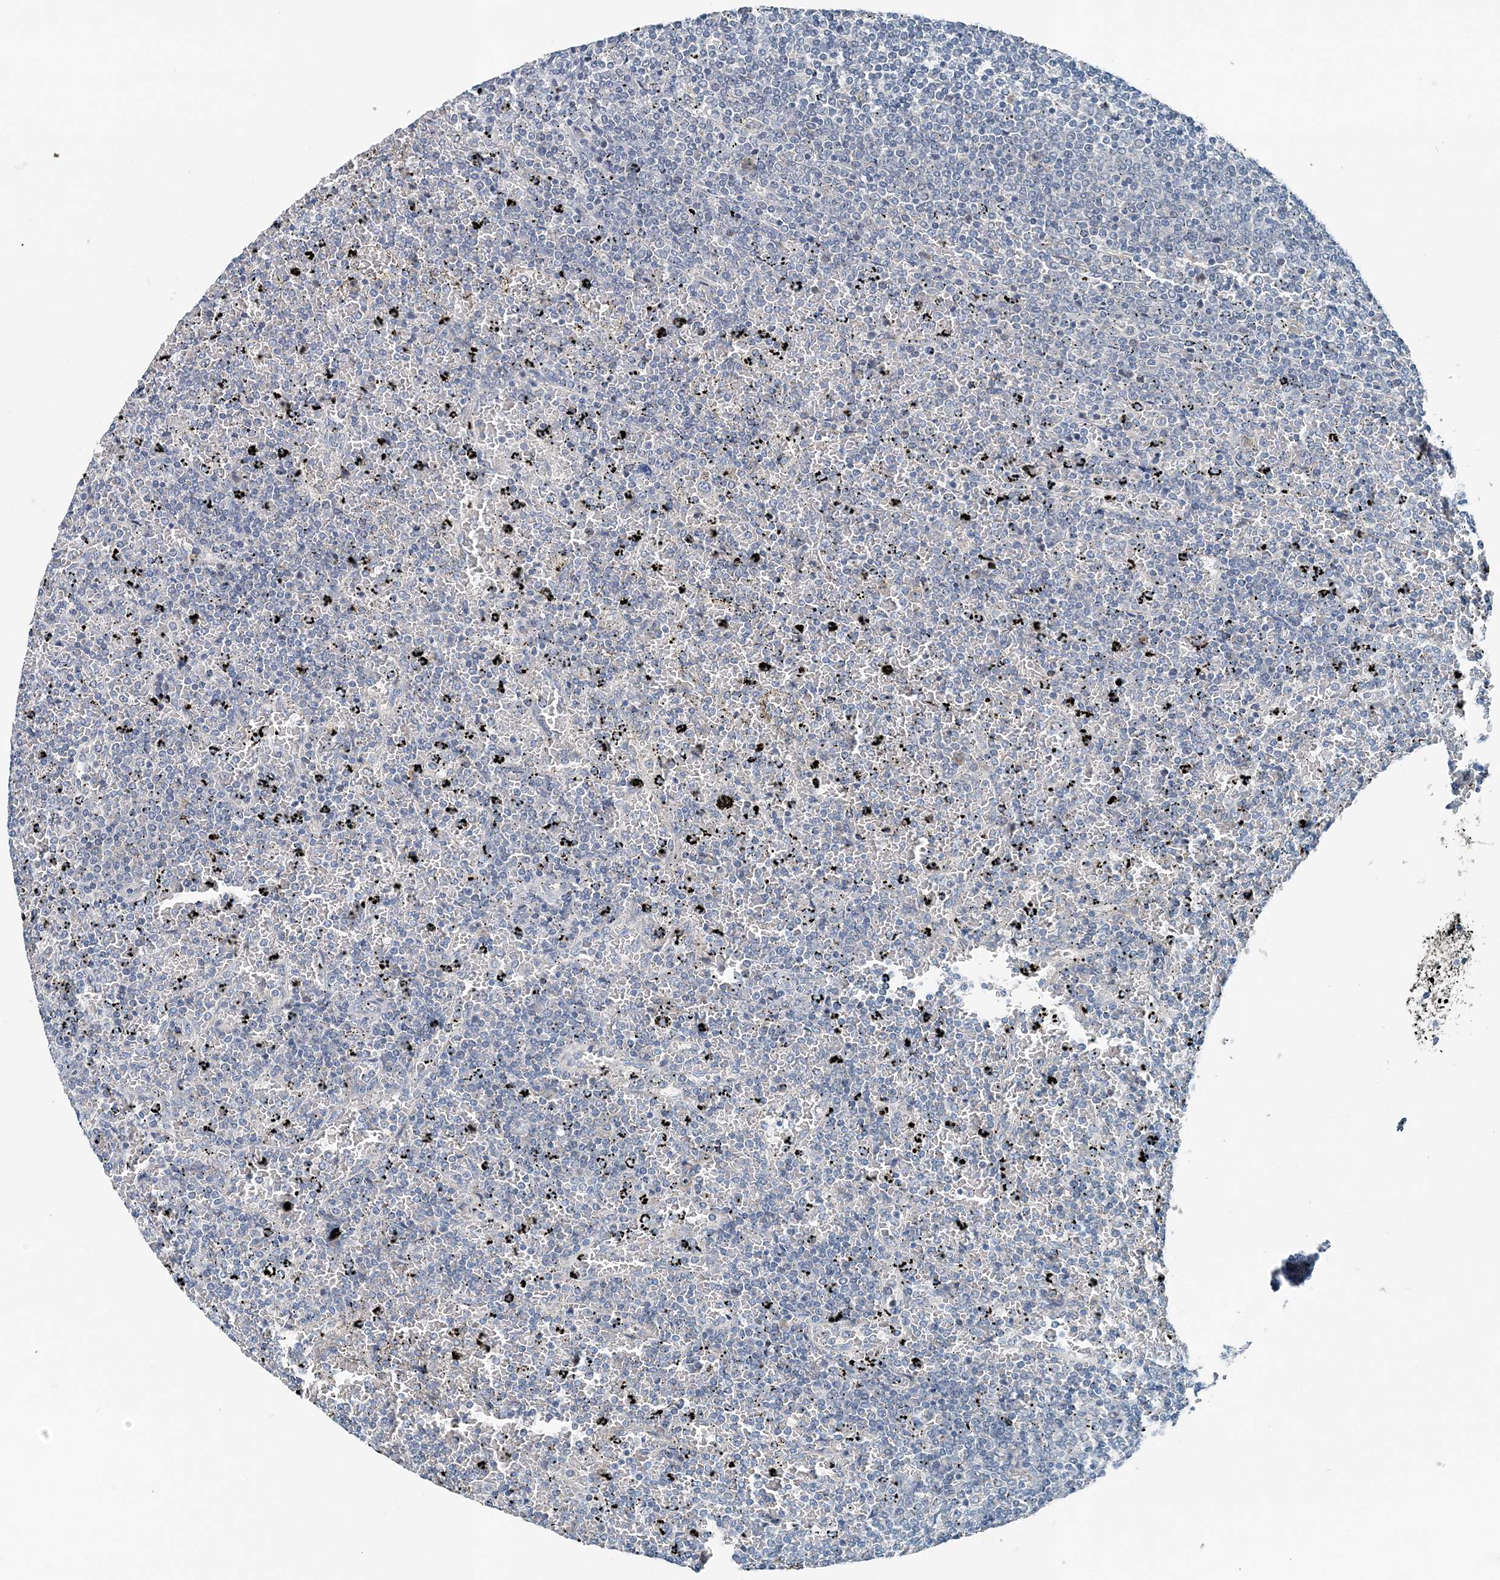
{"staining": {"intensity": "negative", "quantity": "none", "location": "none"}, "tissue": "lymphoma", "cell_type": "Tumor cells", "image_type": "cancer", "snomed": [{"axis": "morphology", "description": "Malignant lymphoma, non-Hodgkin's type, Low grade"}, {"axis": "topography", "description": "Spleen"}], "caption": "This is a photomicrograph of IHC staining of lymphoma, which shows no staining in tumor cells. Brightfield microscopy of IHC stained with DAB (3,3'-diaminobenzidine) (brown) and hematoxylin (blue), captured at high magnification.", "gene": "EEF1A2", "patient": {"sex": "female", "age": 77}}